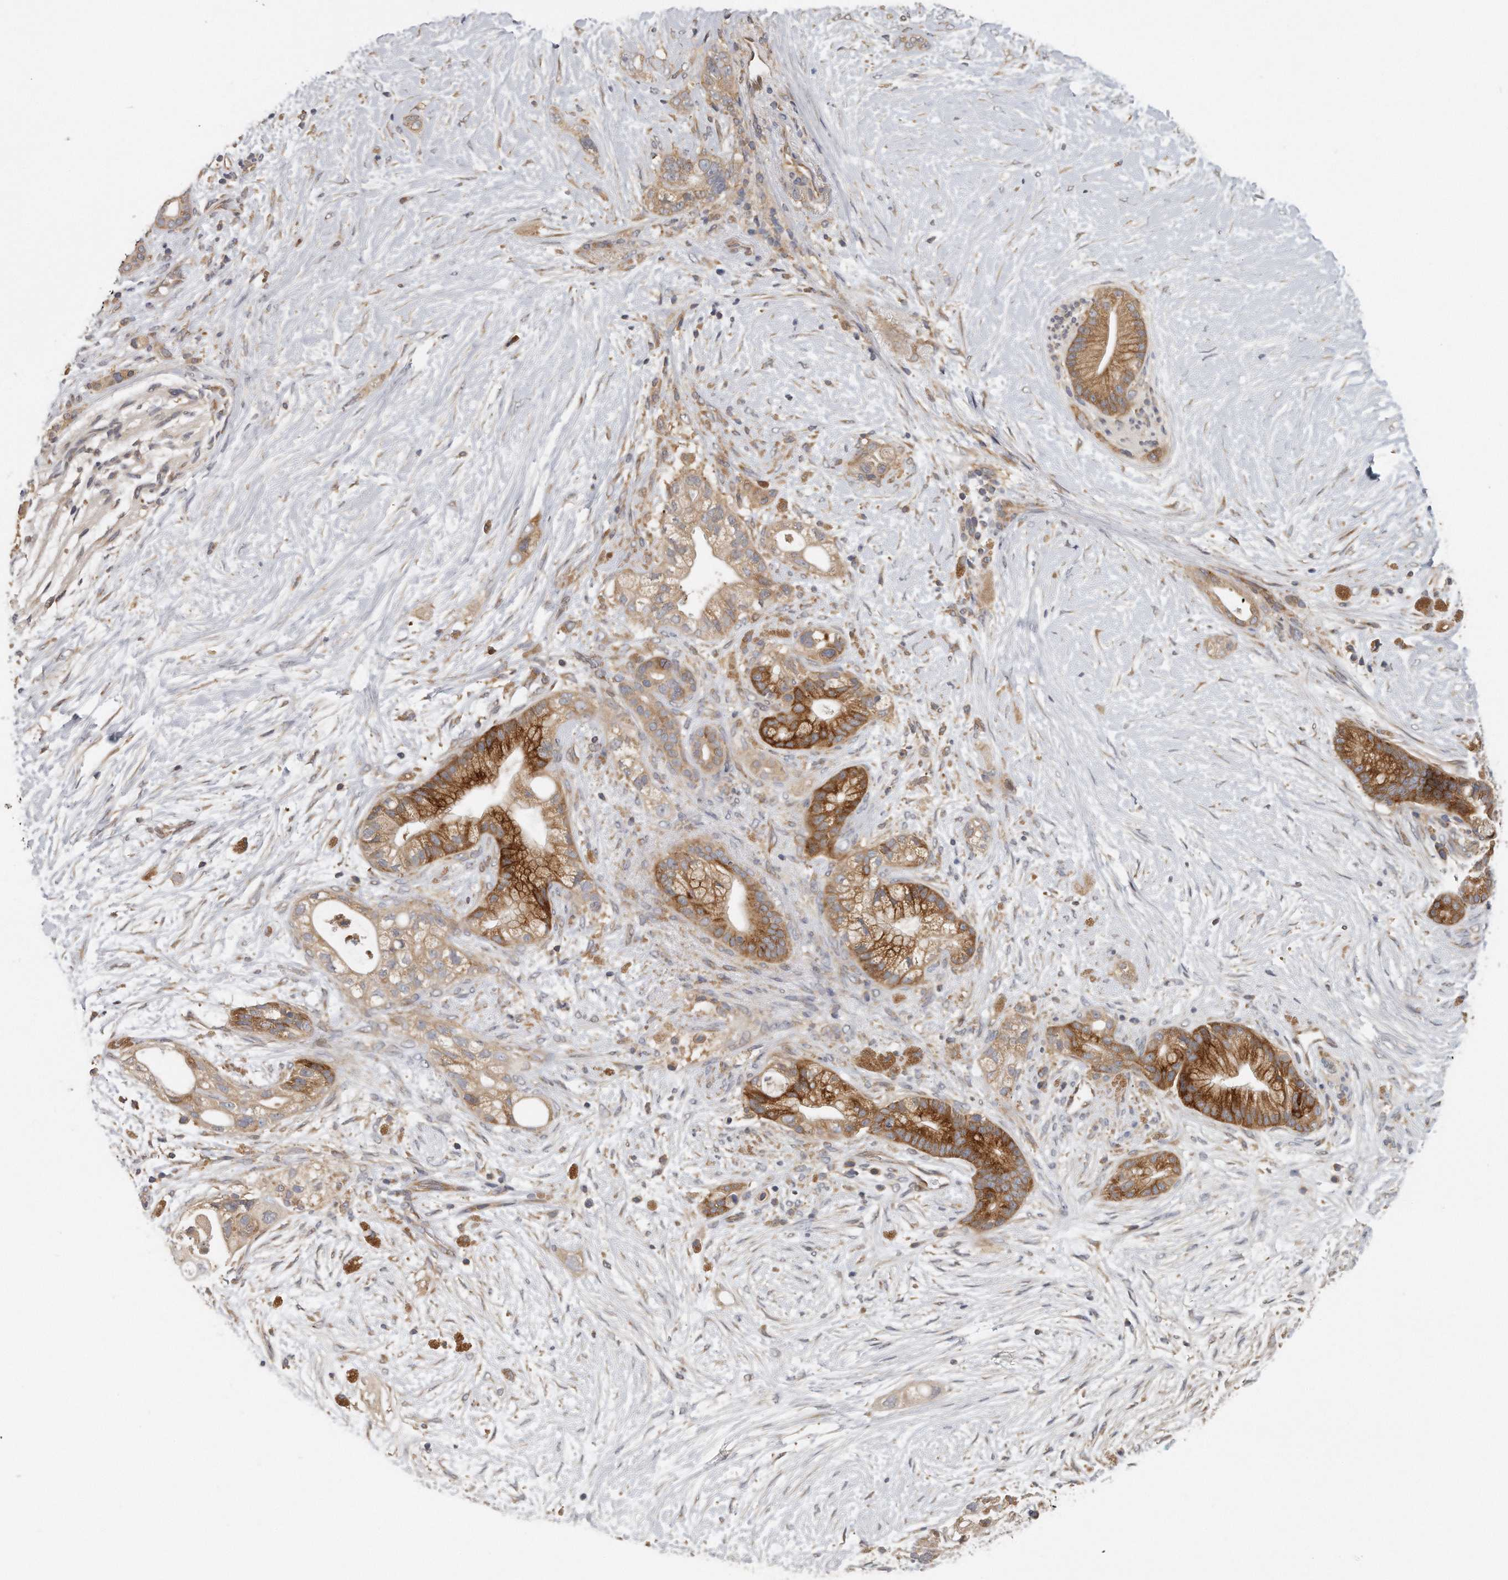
{"staining": {"intensity": "strong", "quantity": "25%-75%", "location": "cytoplasmic/membranous"}, "tissue": "pancreatic cancer", "cell_type": "Tumor cells", "image_type": "cancer", "snomed": [{"axis": "morphology", "description": "Adenocarcinoma, NOS"}, {"axis": "topography", "description": "Pancreas"}], "caption": "Brown immunohistochemical staining in human adenocarcinoma (pancreatic) displays strong cytoplasmic/membranous staining in approximately 25%-75% of tumor cells. (brown staining indicates protein expression, while blue staining denotes nuclei).", "gene": "EIF3I", "patient": {"sex": "male", "age": 53}}